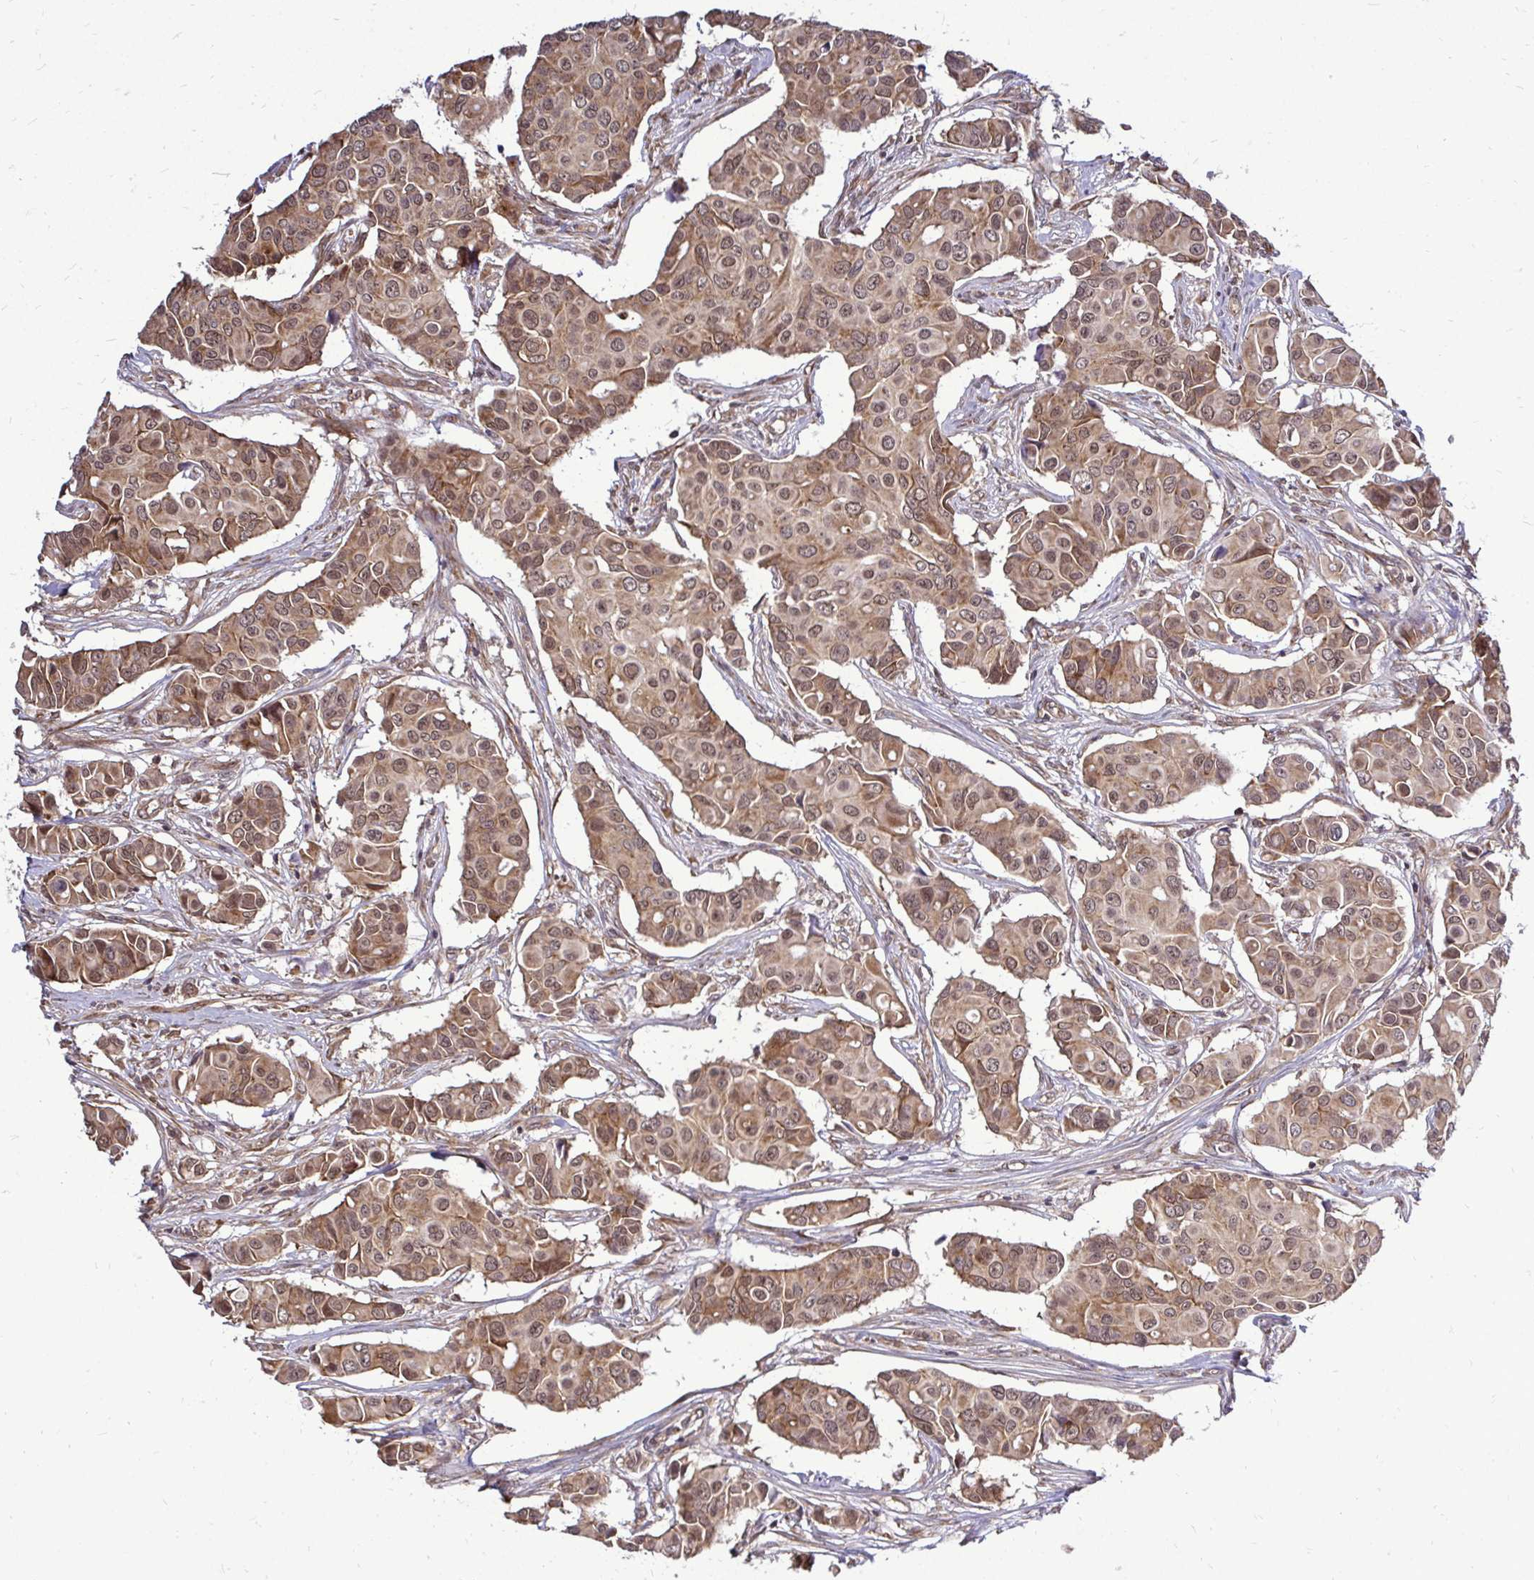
{"staining": {"intensity": "moderate", "quantity": ">75%", "location": "cytoplasmic/membranous,nuclear"}, "tissue": "breast cancer", "cell_type": "Tumor cells", "image_type": "cancer", "snomed": [{"axis": "morphology", "description": "Normal tissue, NOS"}, {"axis": "morphology", "description": "Duct carcinoma"}, {"axis": "topography", "description": "Skin"}, {"axis": "topography", "description": "Breast"}], "caption": "Breast cancer stained for a protein reveals moderate cytoplasmic/membranous and nuclear positivity in tumor cells.", "gene": "FMR1", "patient": {"sex": "female", "age": 54}}